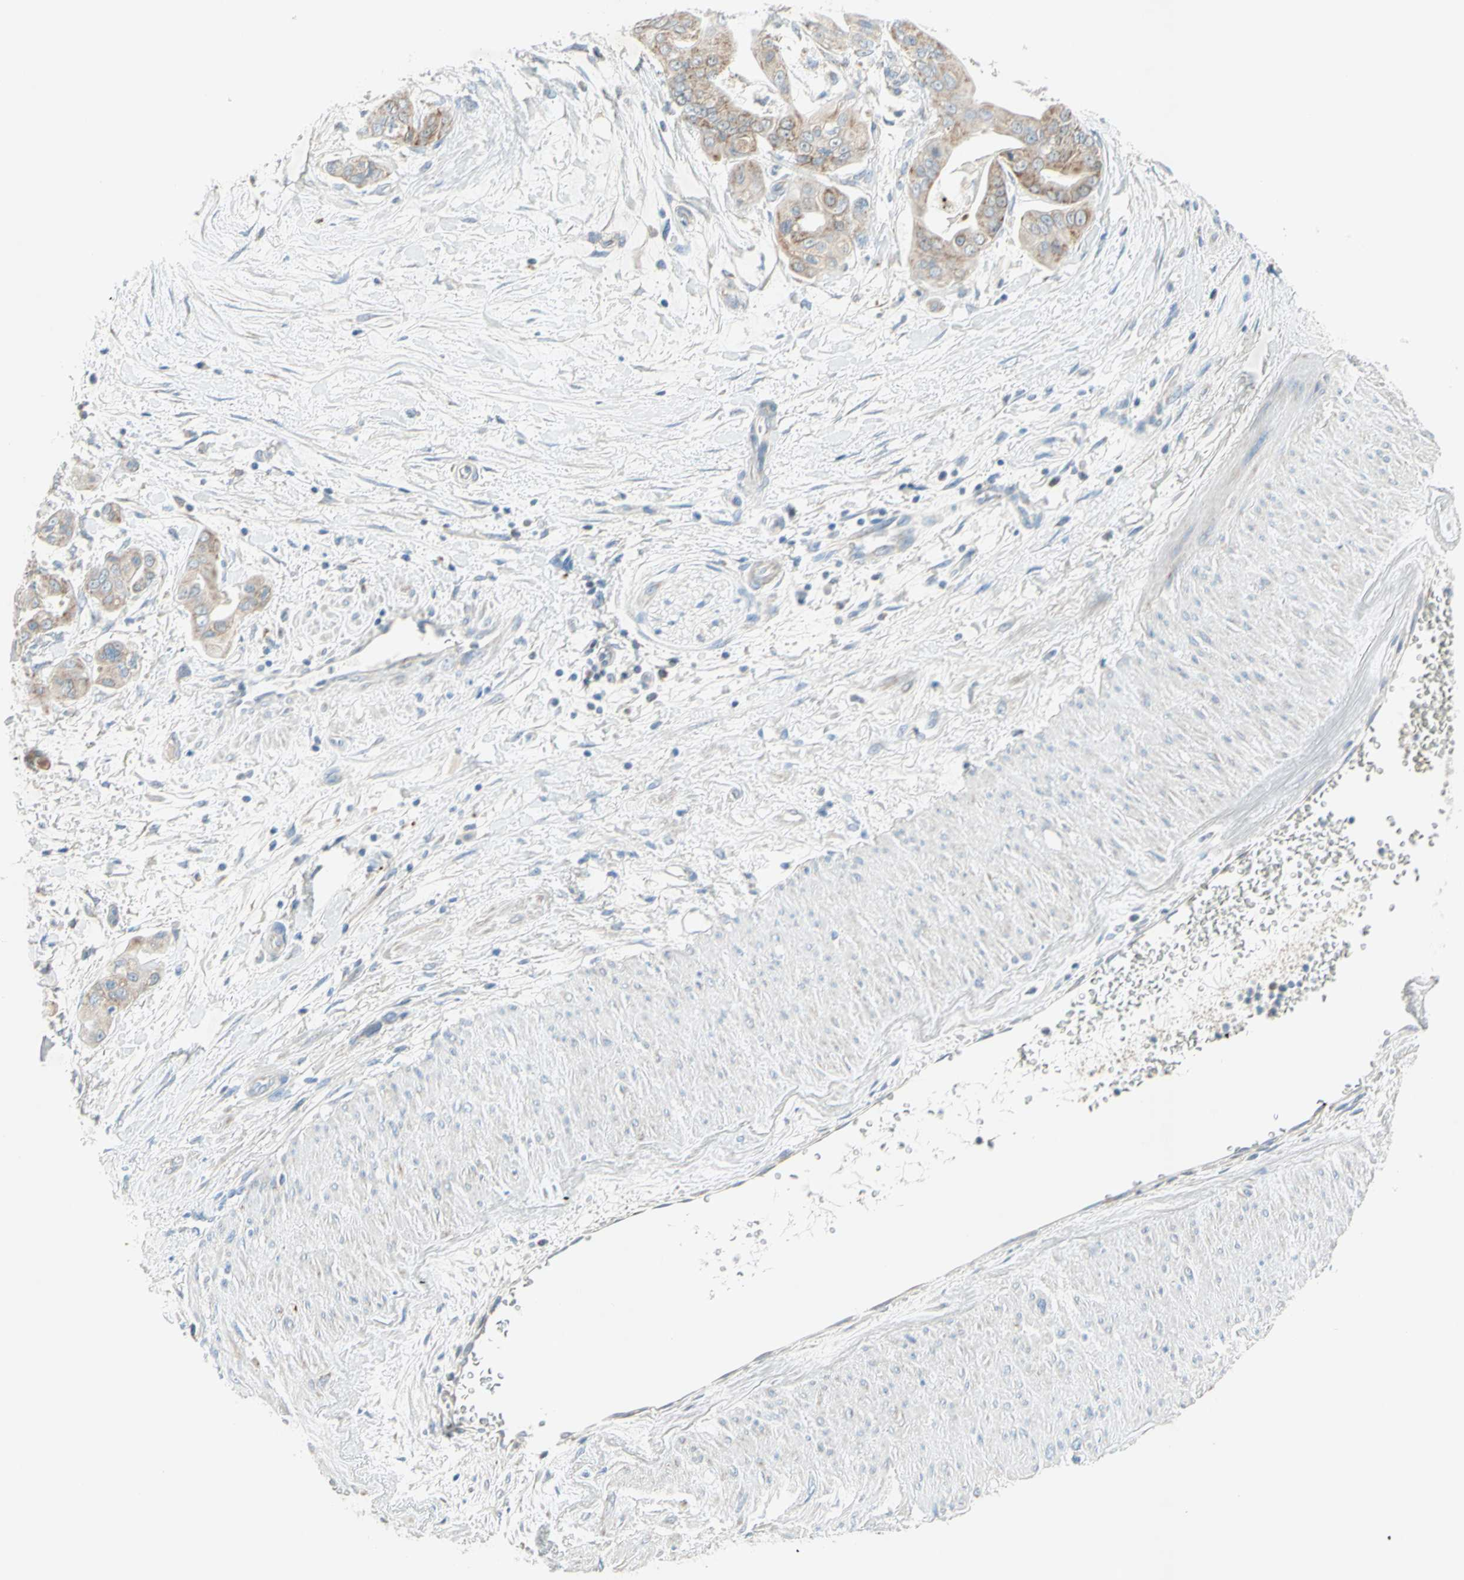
{"staining": {"intensity": "weak", "quantity": ">75%", "location": "cytoplasmic/membranous"}, "tissue": "pancreatic cancer", "cell_type": "Tumor cells", "image_type": "cancer", "snomed": [{"axis": "morphology", "description": "Adenocarcinoma, NOS"}, {"axis": "topography", "description": "Pancreas"}], "caption": "About >75% of tumor cells in pancreatic adenocarcinoma show weak cytoplasmic/membranous protein staining as visualized by brown immunohistochemical staining.", "gene": "MFF", "patient": {"sex": "female", "age": 75}}